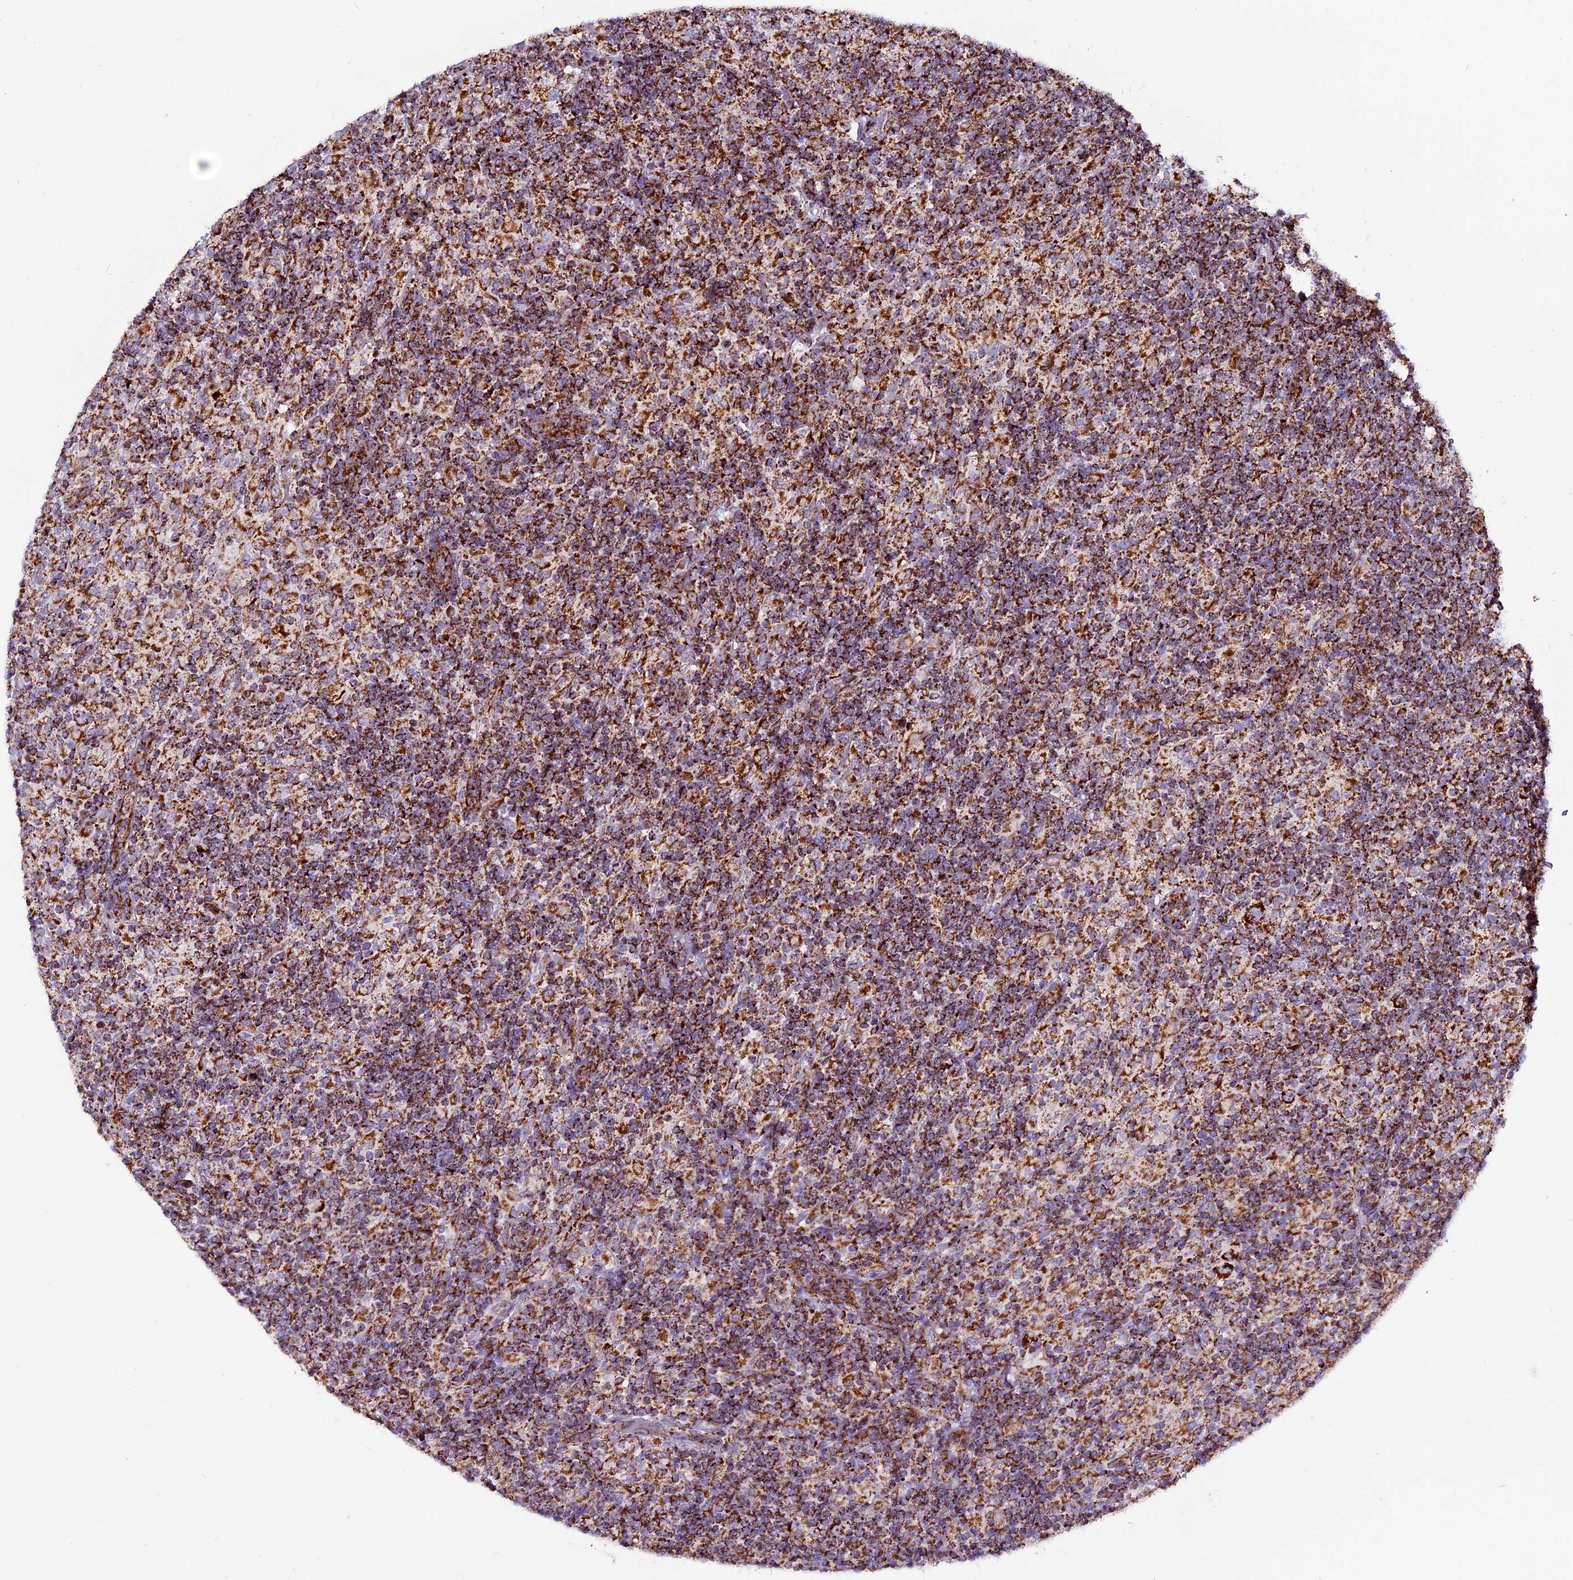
{"staining": {"intensity": "strong", "quantity": ">75%", "location": "cytoplasmic/membranous"}, "tissue": "lymphoma", "cell_type": "Tumor cells", "image_type": "cancer", "snomed": [{"axis": "morphology", "description": "Hodgkin's disease, NOS"}, {"axis": "topography", "description": "Lymph node"}], "caption": "Immunohistochemical staining of Hodgkin's disease exhibits high levels of strong cytoplasmic/membranous expression in approximately >75% of tumor cells.", "gene": "CX3CL1", "patient": {"sex": "male", "age": 70}}